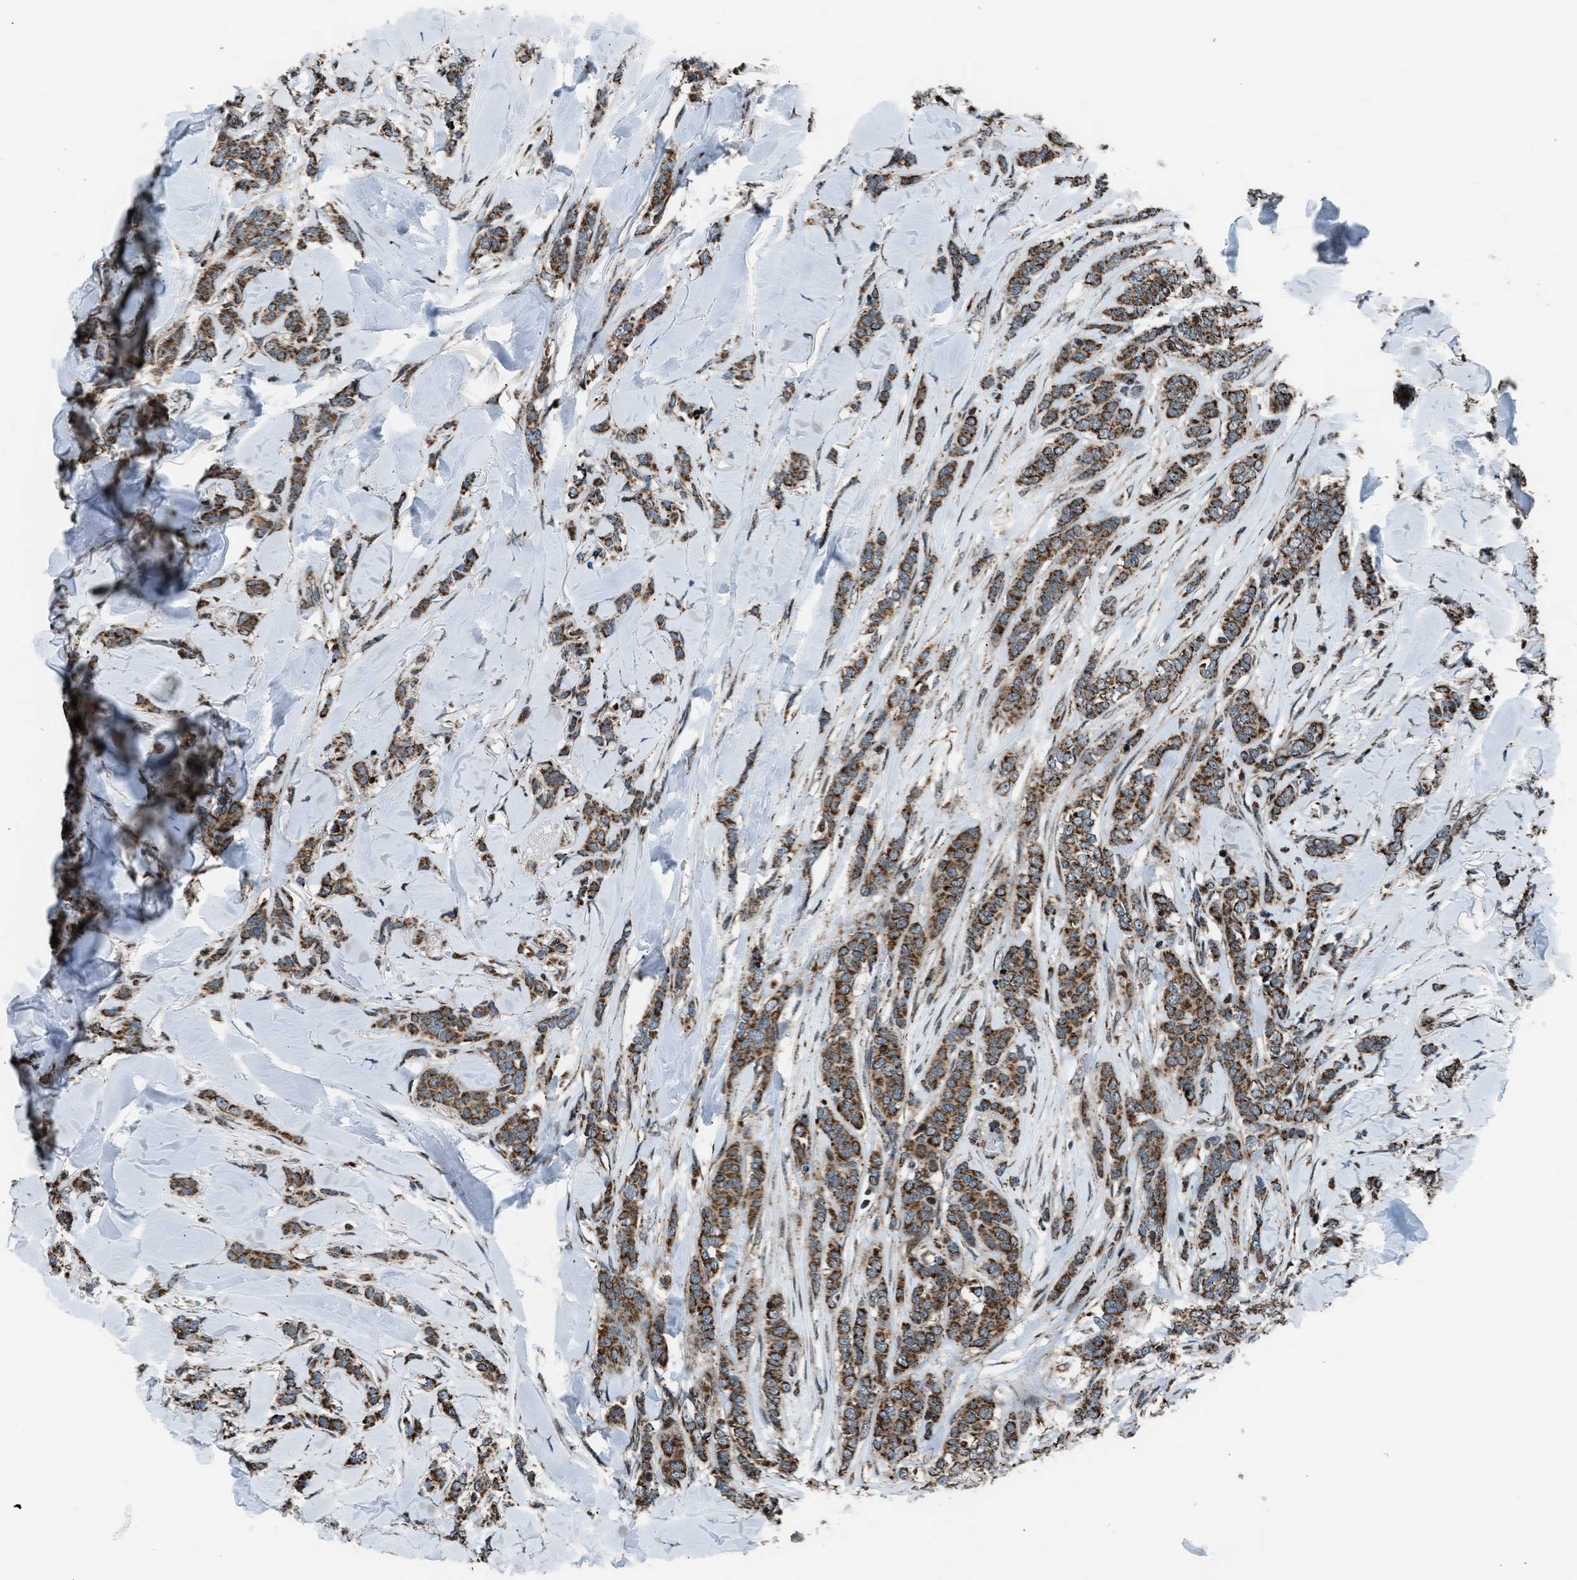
{"staining": {"intensity": "moderate", "quantity": ">75%", "location": "cytoplasmic/membranous"}, "tissue": "breast cancer", "cell_type": "Tumor cells", "image_type": "cancer", "snomed": [{"axis": "morphology", "description": "Lobular carcinoma"}, {"axis": "topography", "description": "Skin"}, {"axis": "topography", "description": "Breast"}], "caption": "This is a photomicrograph of immunohistochemistry (IHC) staining of breast cancer (lobular carcinoma), which shows moderate expression in the cytoplasmic/membranous of tumor cells.", "gene": "MORC3", "patient": {"sex": "female", "age": 46}}